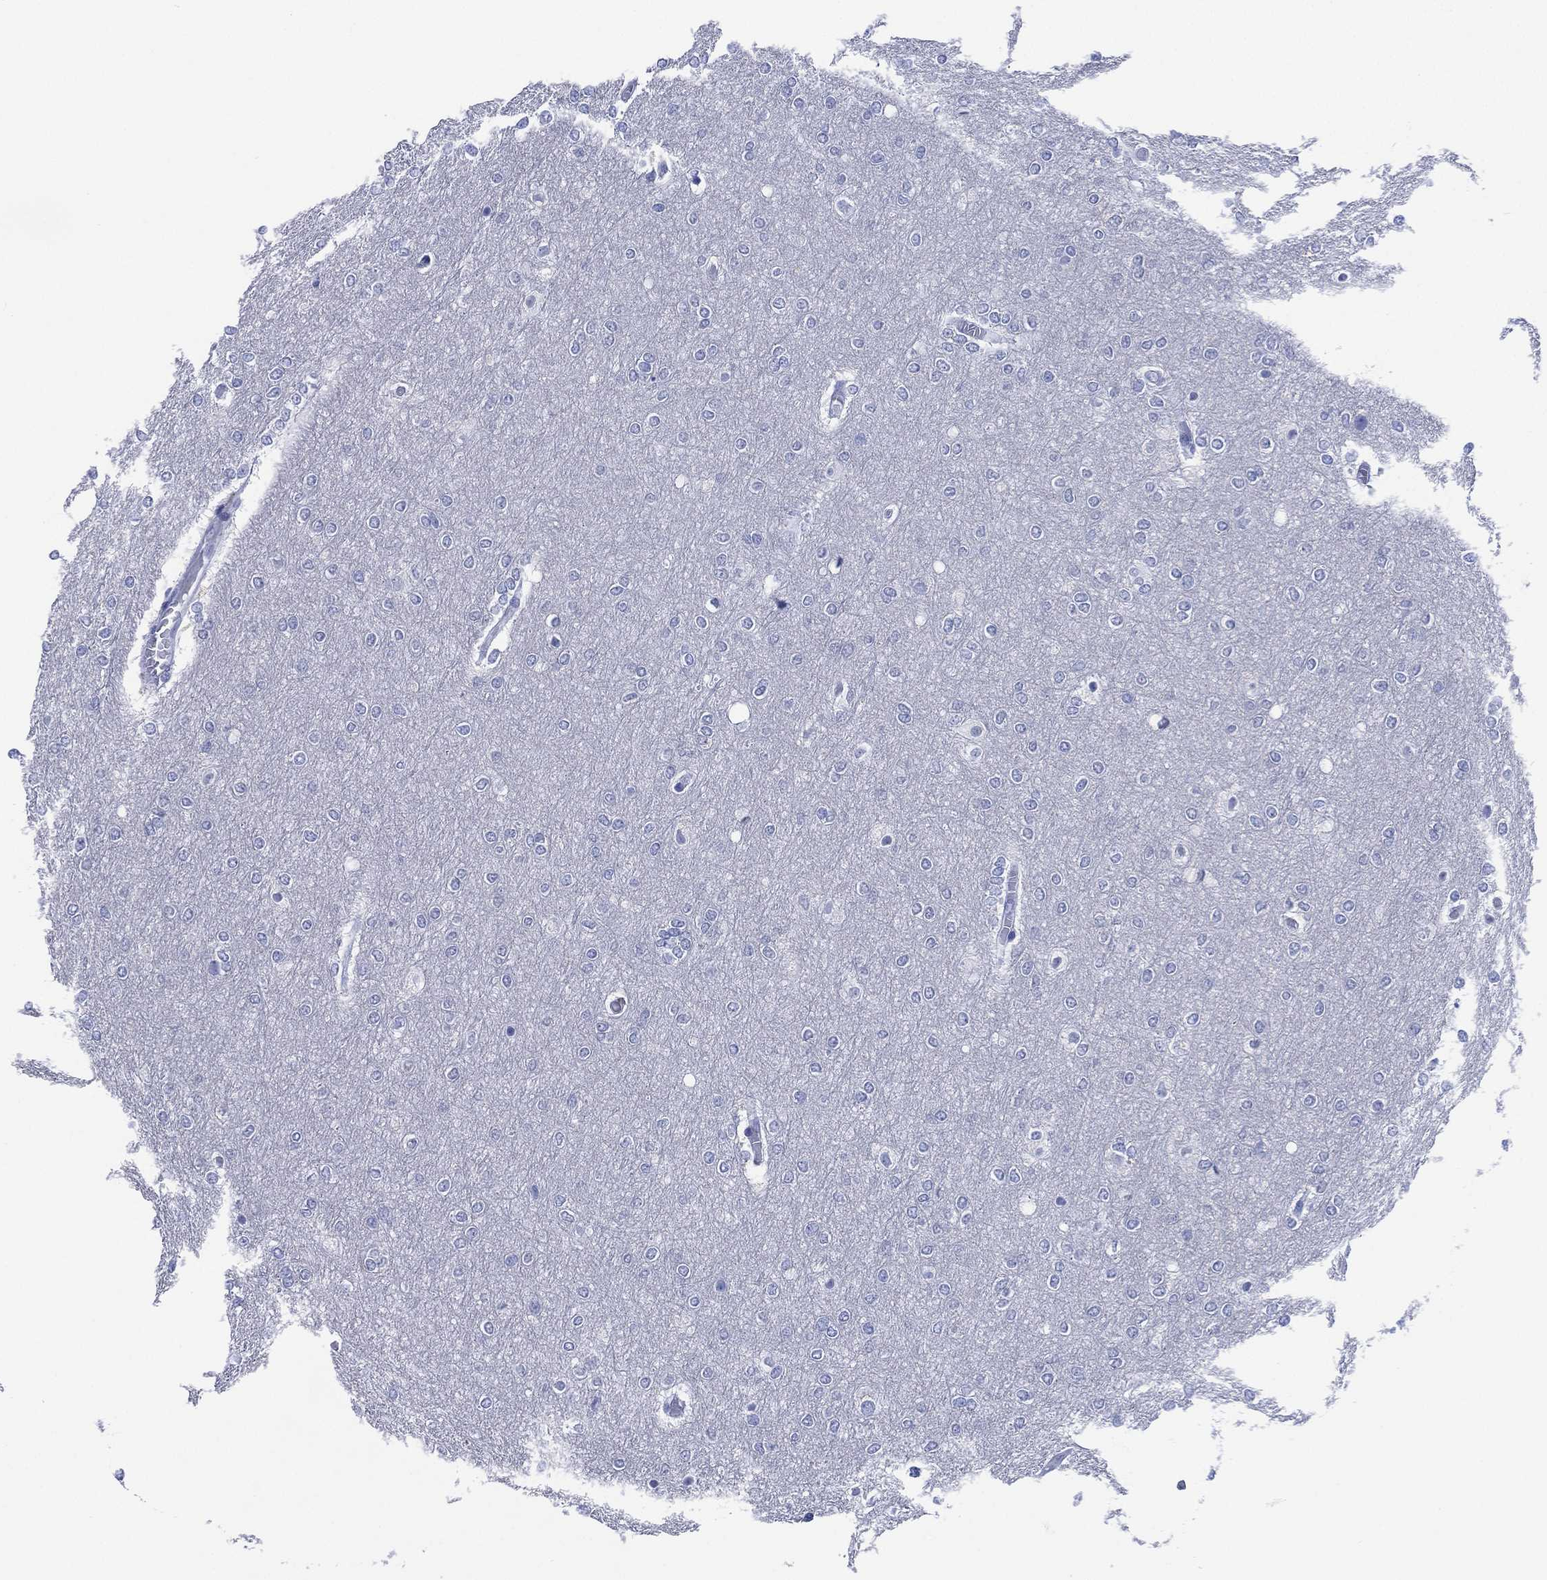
{"staining": {"intensity": "negative", "quantity": "none", "location": "none"}, "tissue": "glioma", "cell_type": "Tumor cells", "image_type": "cancer", "snomed": [{"axis": "morphology", "description": "Glioma, malignant, High grade"}, {"axis": "topography", "description": "Brain"}], "caption": "Tumor cells show no significant positivity in glioma. The staining was performed using DAB to visualize the protein expression in brown, while the nuclei were stained in blue with hematoxylin (Magnification: 20x).", "gene": "SLC9C2", "patient": {"sex": "female", "age": 61}}